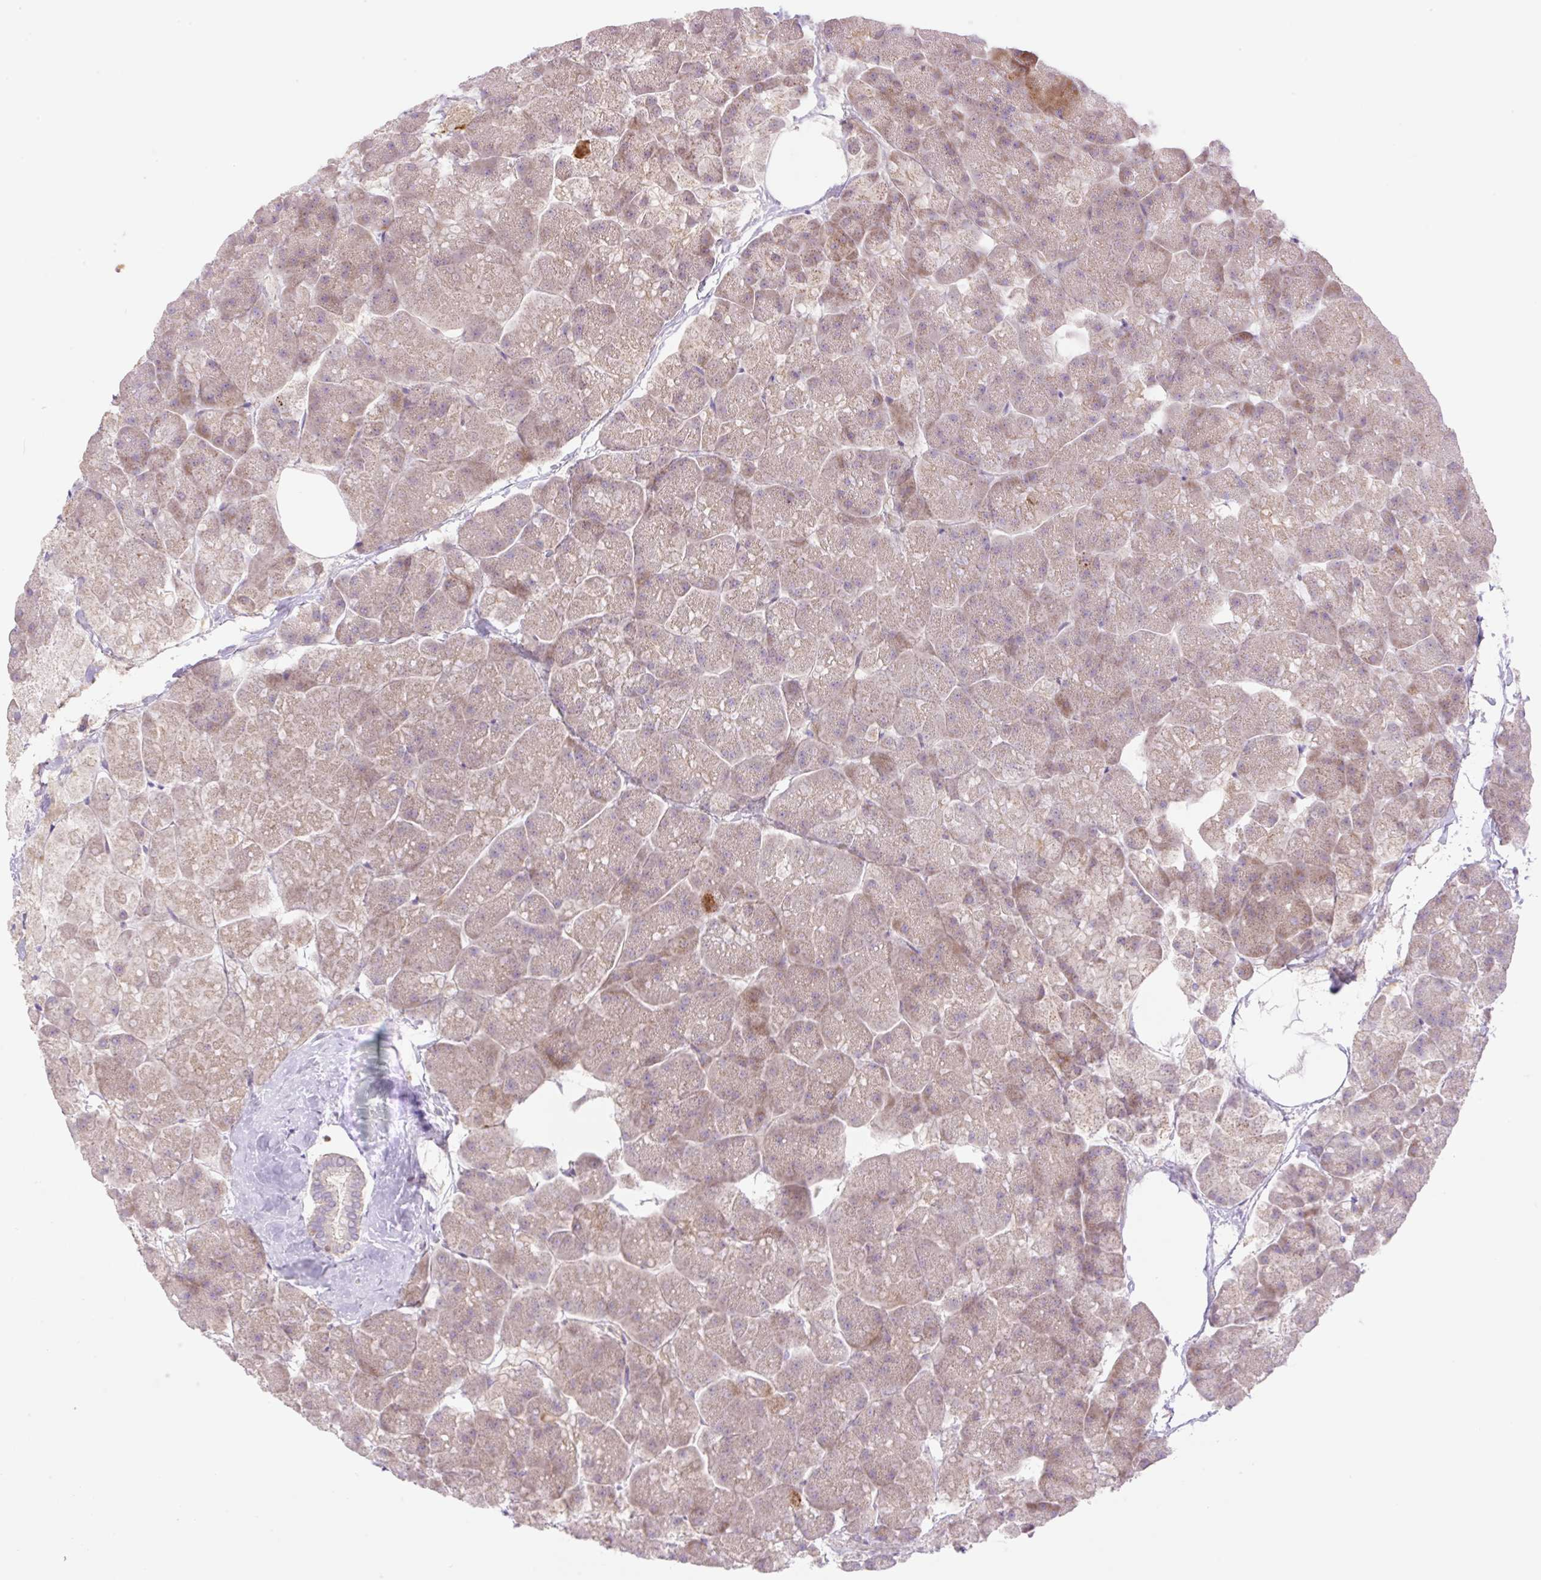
{"staining": {"intensity": "weak", "quantity": "25%-75%", "location": "cytoplasmic/membranous"}, "tissue": "pancreas", "cell_type": "Exocrine glandular cells", "image_type": "normal", "snomed": [{"axis": "morphology", "description": "Normal tissue, NOS"}, {"axis": "topography", "description": "Pancreas"}, {"axis": "topography", "description": "Peripheral nerve tissue"}], "caption": "Immunohistochemistry (IHC) micrograph of unremarkable pancreas stained for a protein (brown), which reveals low levels of weak cytoplasmic/membranous positivity in approximately 25%-75% of exocrine glandular cells.", "gene": "VPS25", "patient": {"sex": "male", "age": 54}}